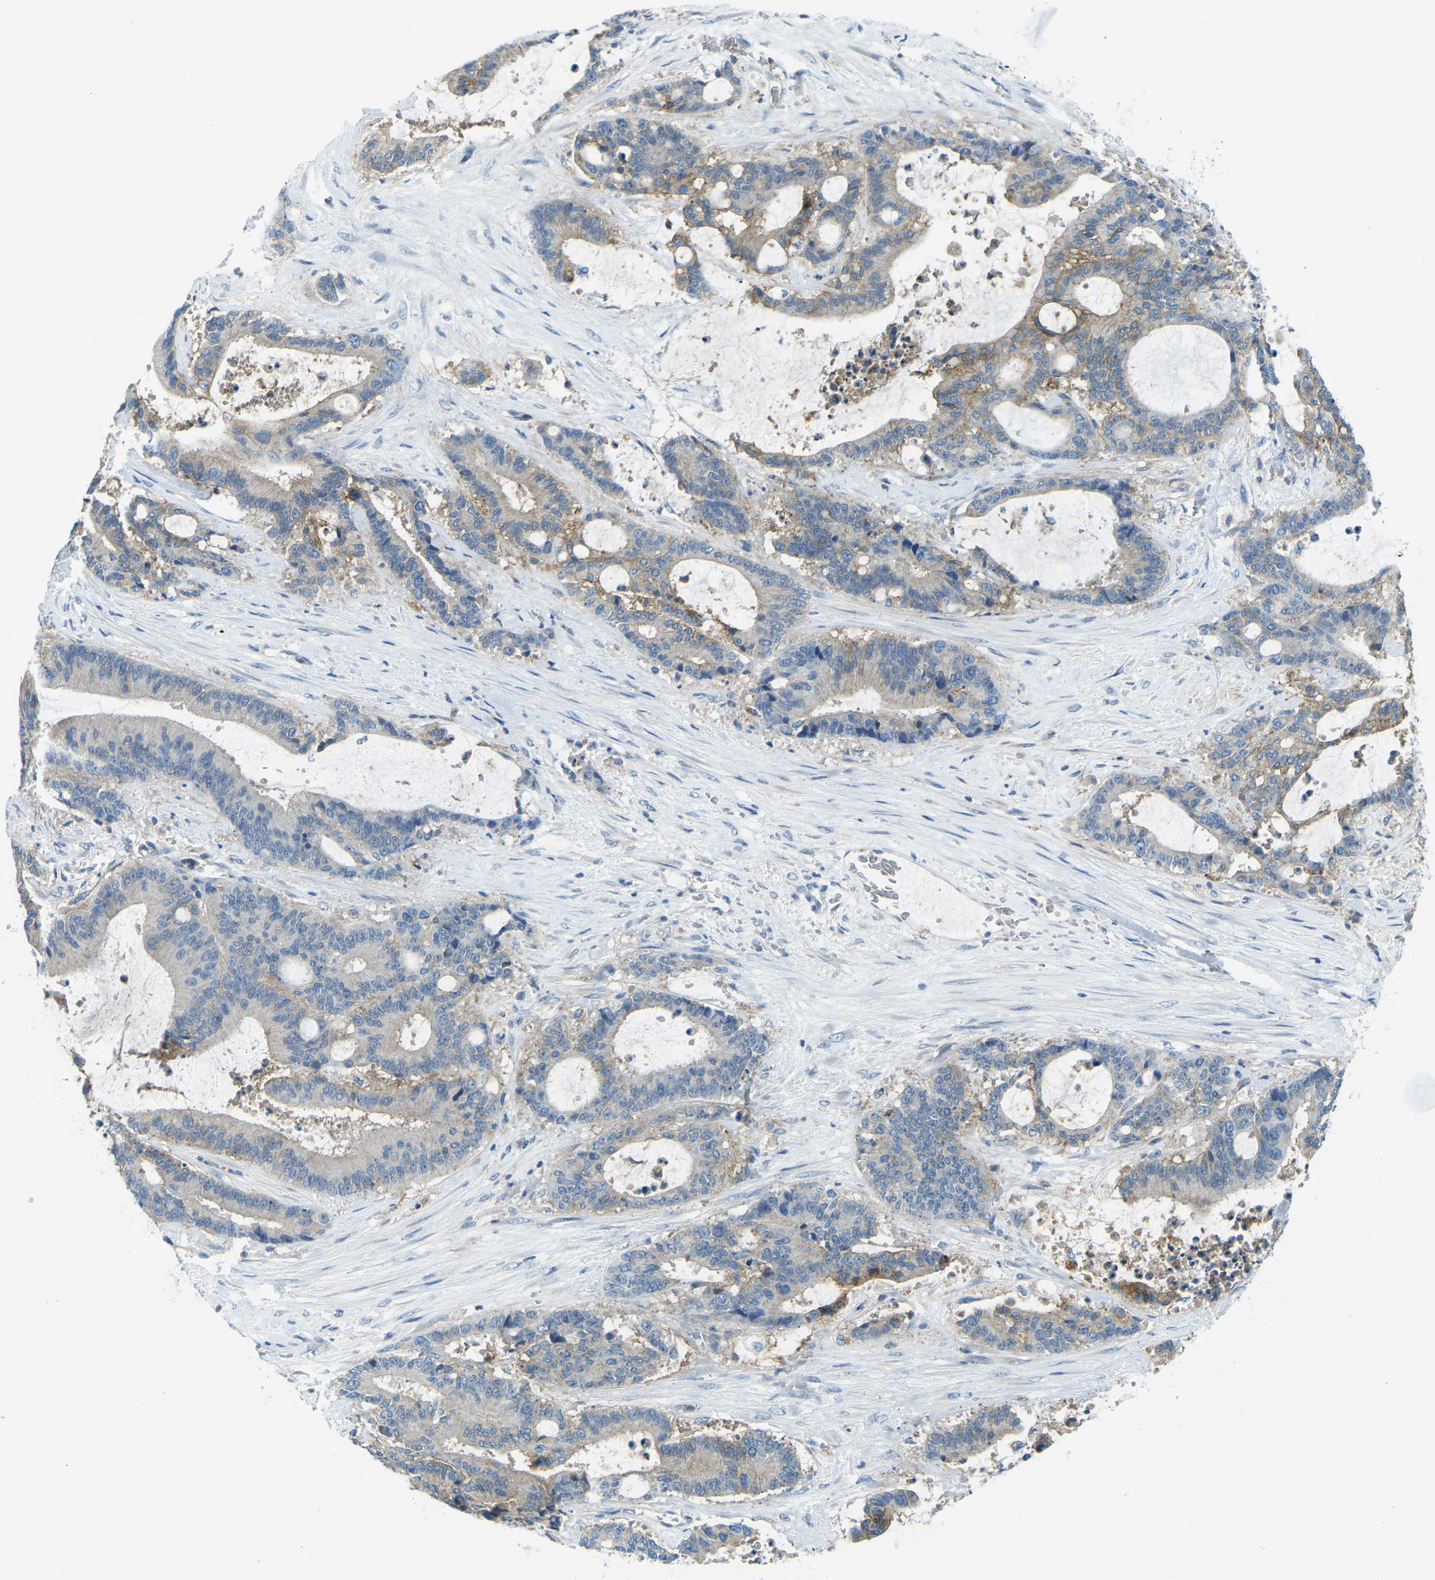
{"staining": {"intensity": "weak", "quantity": "<25%", "location": "cytoplasmic/membranous"}, "tissue": "liver cancer", "cell_type": "Tumor cells", "image_type": "cancer", "snomed": [{"axis": "morphology", "description": "Normal tissue, NOS"}, {"axis": "morphology", "description": "Cholangiocarcinoma"}, {"axis": "topography", "description": "Liver"}, {"axis": "topography", "description": "Peripheral nerve tissue"}], "caption": "IHC micrograph of liver cancer (cholangiocarcinoma) stained for a protein (brown), which reveals no staining in tumor cells.", "gene": "CD47", "patient": {"sex": "female", "age": 73}}